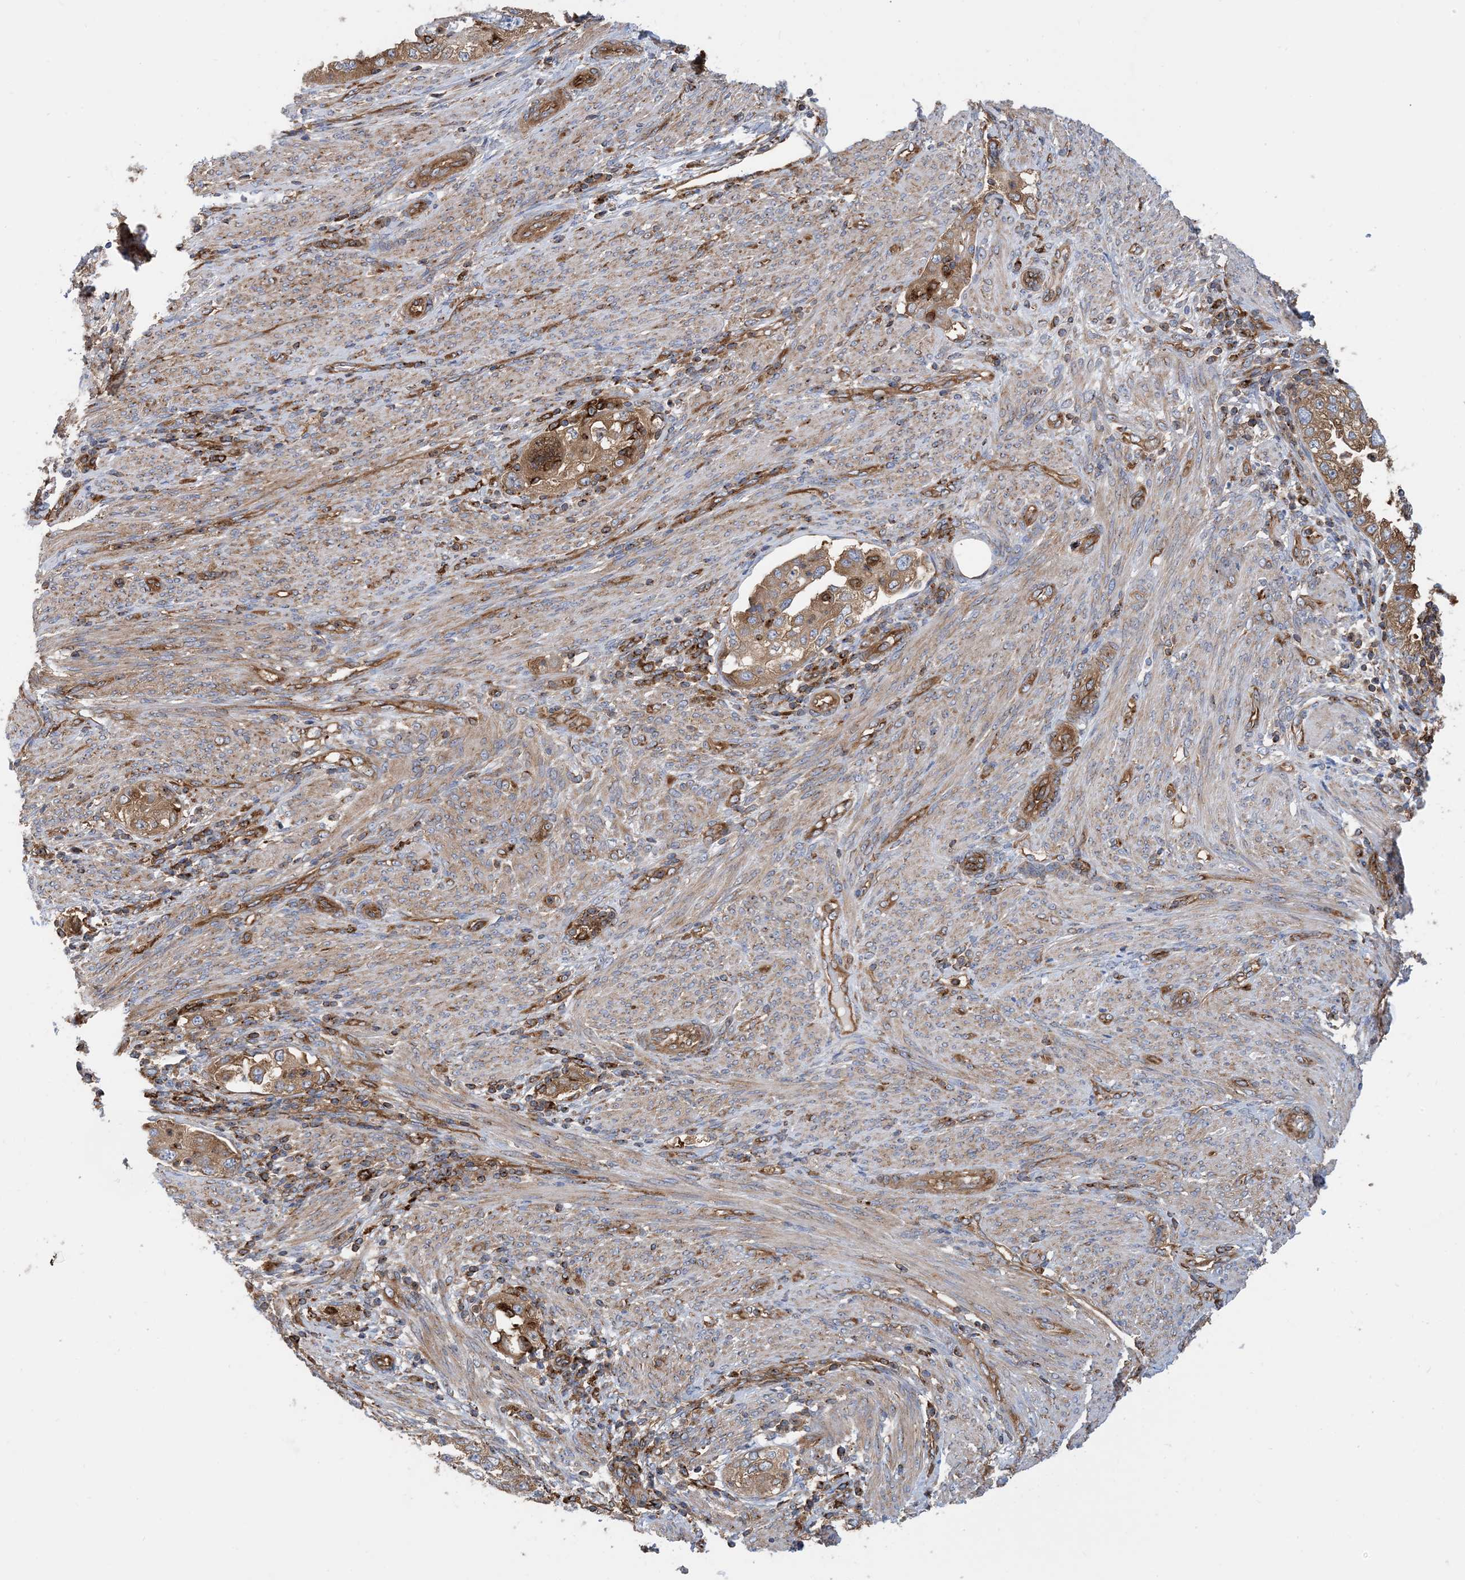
{"staining": {"intensity": "moderate", "quantity": ">75%", "location": "cytoplasmic/membranous"}, "tissue": "endometrial cancer", "cell_type": "Tumor cells", "image_type": "cancer", "snomed": [{"axis": "morphology", "description": "Adenocarcinoma, NOS"}, {"axis": "topography", "description": "Endometrium"}], "caption": "A histopathology image of endometrial cancer (adenocarcinoma) stained for a protein demonstrates moderate cytoplasmic/membranous brown staining in tumor cells.", "gene": "DYNC1LI1", "patient": {"sex": "female", "age": 85}}